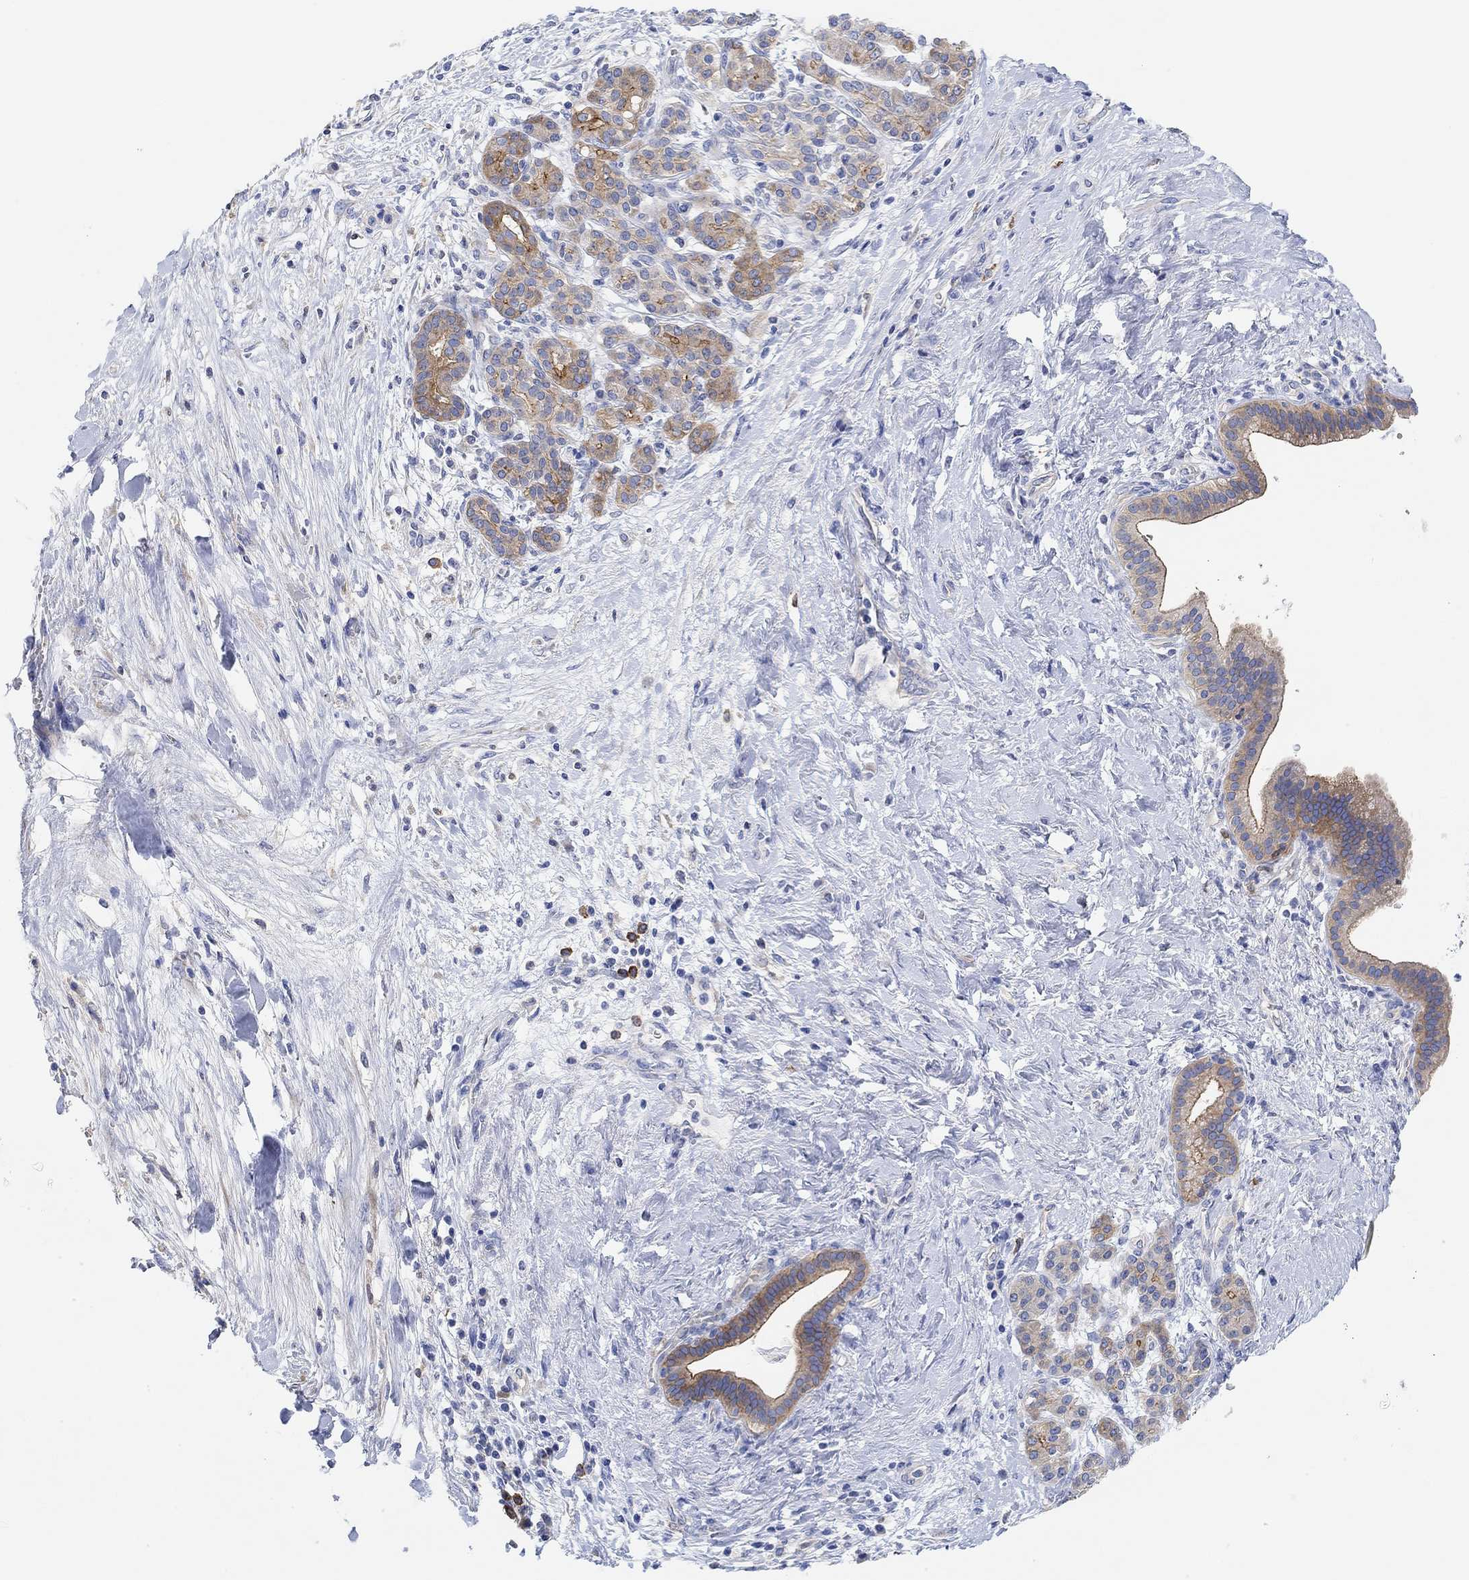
{"staining": {"intensity": "moderate", "quantity": "25%-75%", "location": "cytoplasmic/membranous"}, "tissue": "pancreatic cancer", "cell_type": "Tumor cells", "image_type": "cancer", "snomed": [{"axis": "morphology", "description": "Adenocarcinoma, NOS"}, {"axis": "topography", "description": "Pancreas"}], "caption": "Human adenocarcinoma (pancreatic) stained with a protein marker reveals moderate staining in tumor cells.", "gene": "RGS1", "patient": {"sex": "male", "age": 44}}